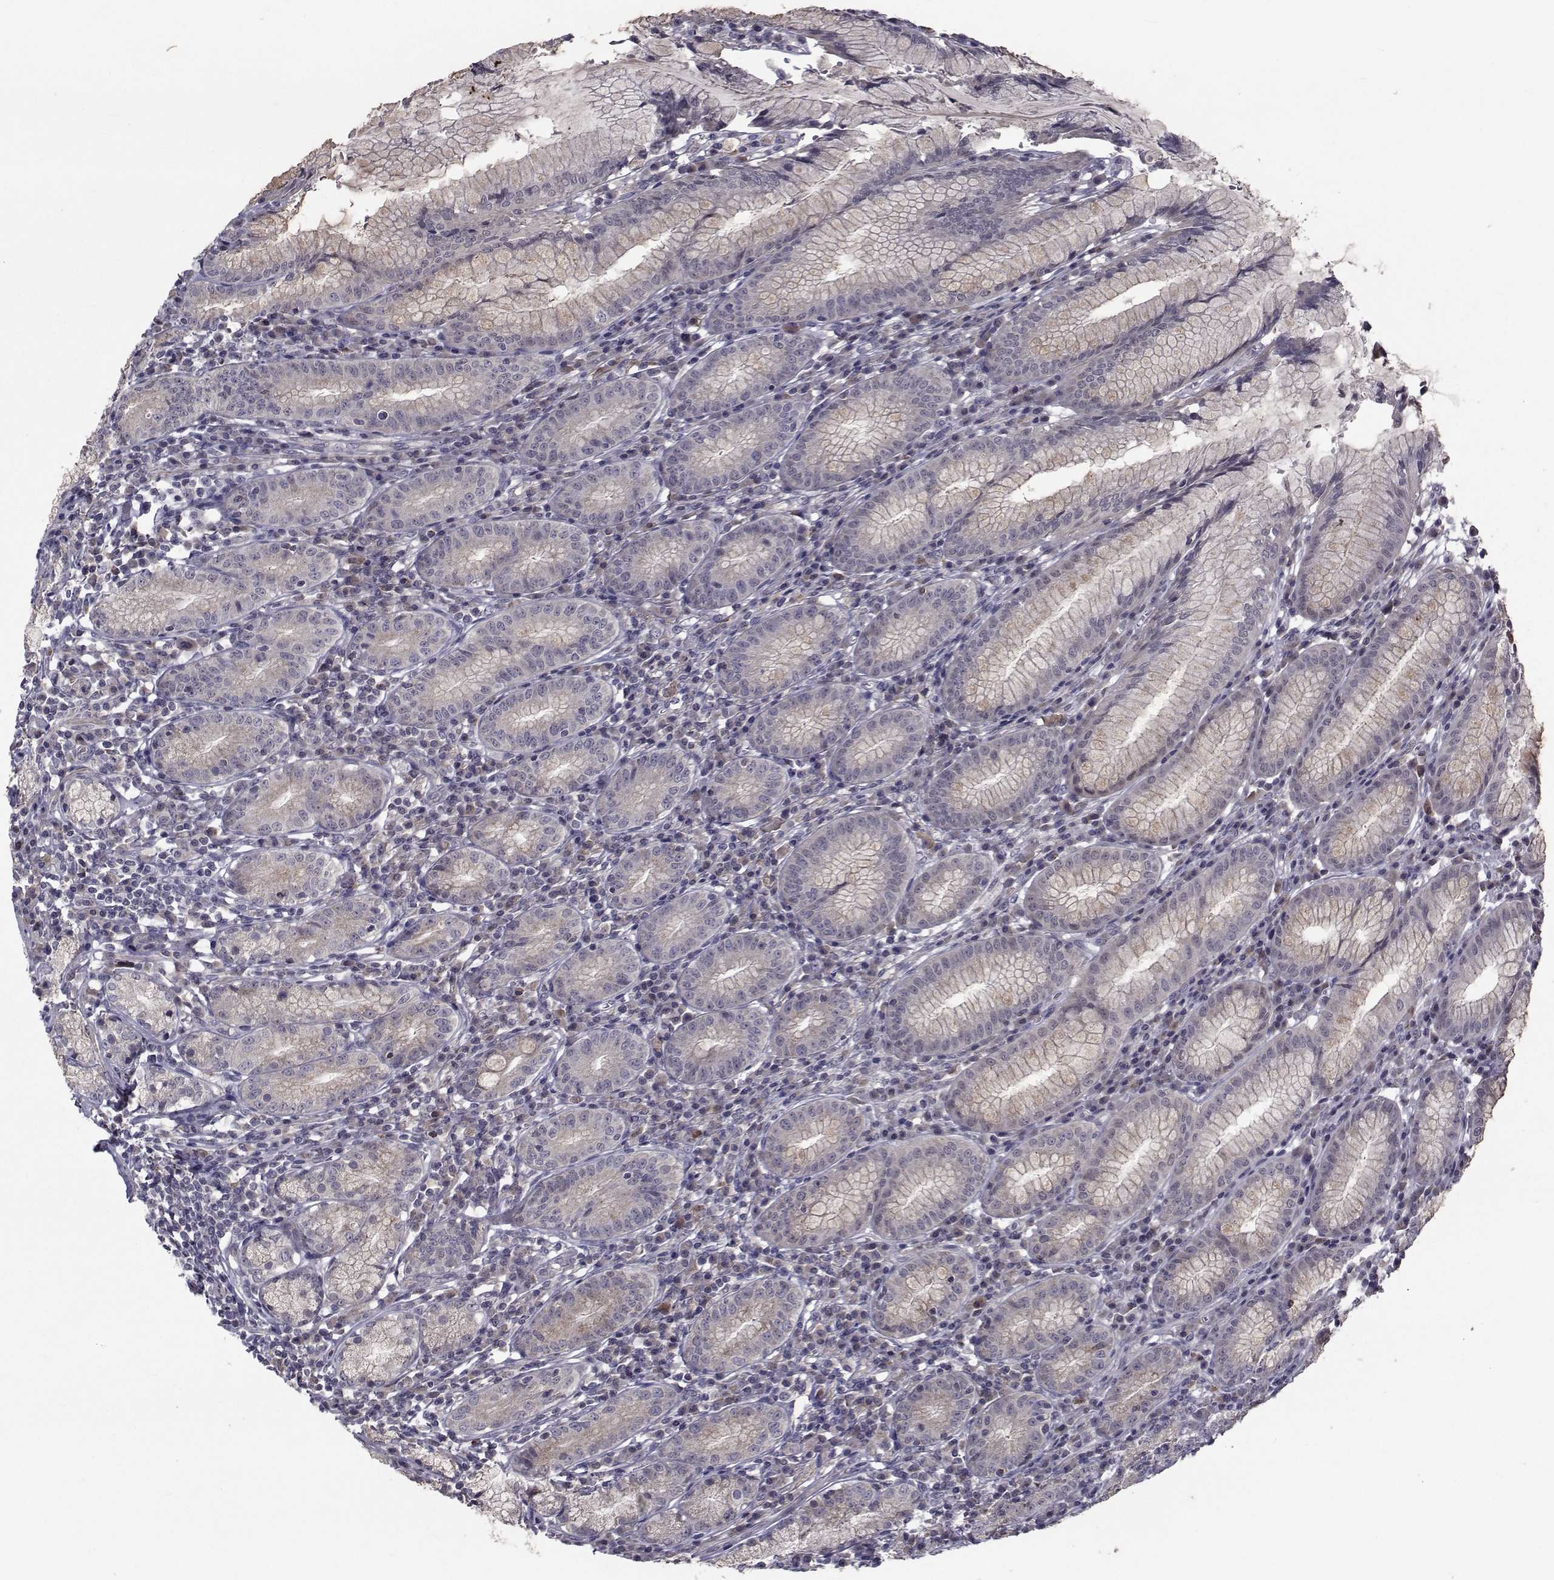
{"staining": {"intensity": "moderate", "quantity": "25%-75%", "location": "cytoplasmic/membranous"}, "tissue": "stomach", "cell_type": "Glandular cells", "image_type": "normal", "snomed": [{"axis": "morphology", "description": "Normal tissue, NOS"}, {"axis": "topography", "description": "Stomach"}], "caption": "Approximately 25%-75% of glandular cells in benign stomach show moderate cytoplasmic/membranous protein staining as visualized by brown immunohistochemical staining.", "gene": "FDXR", "patient": {"sex": "male", "age": 55}}